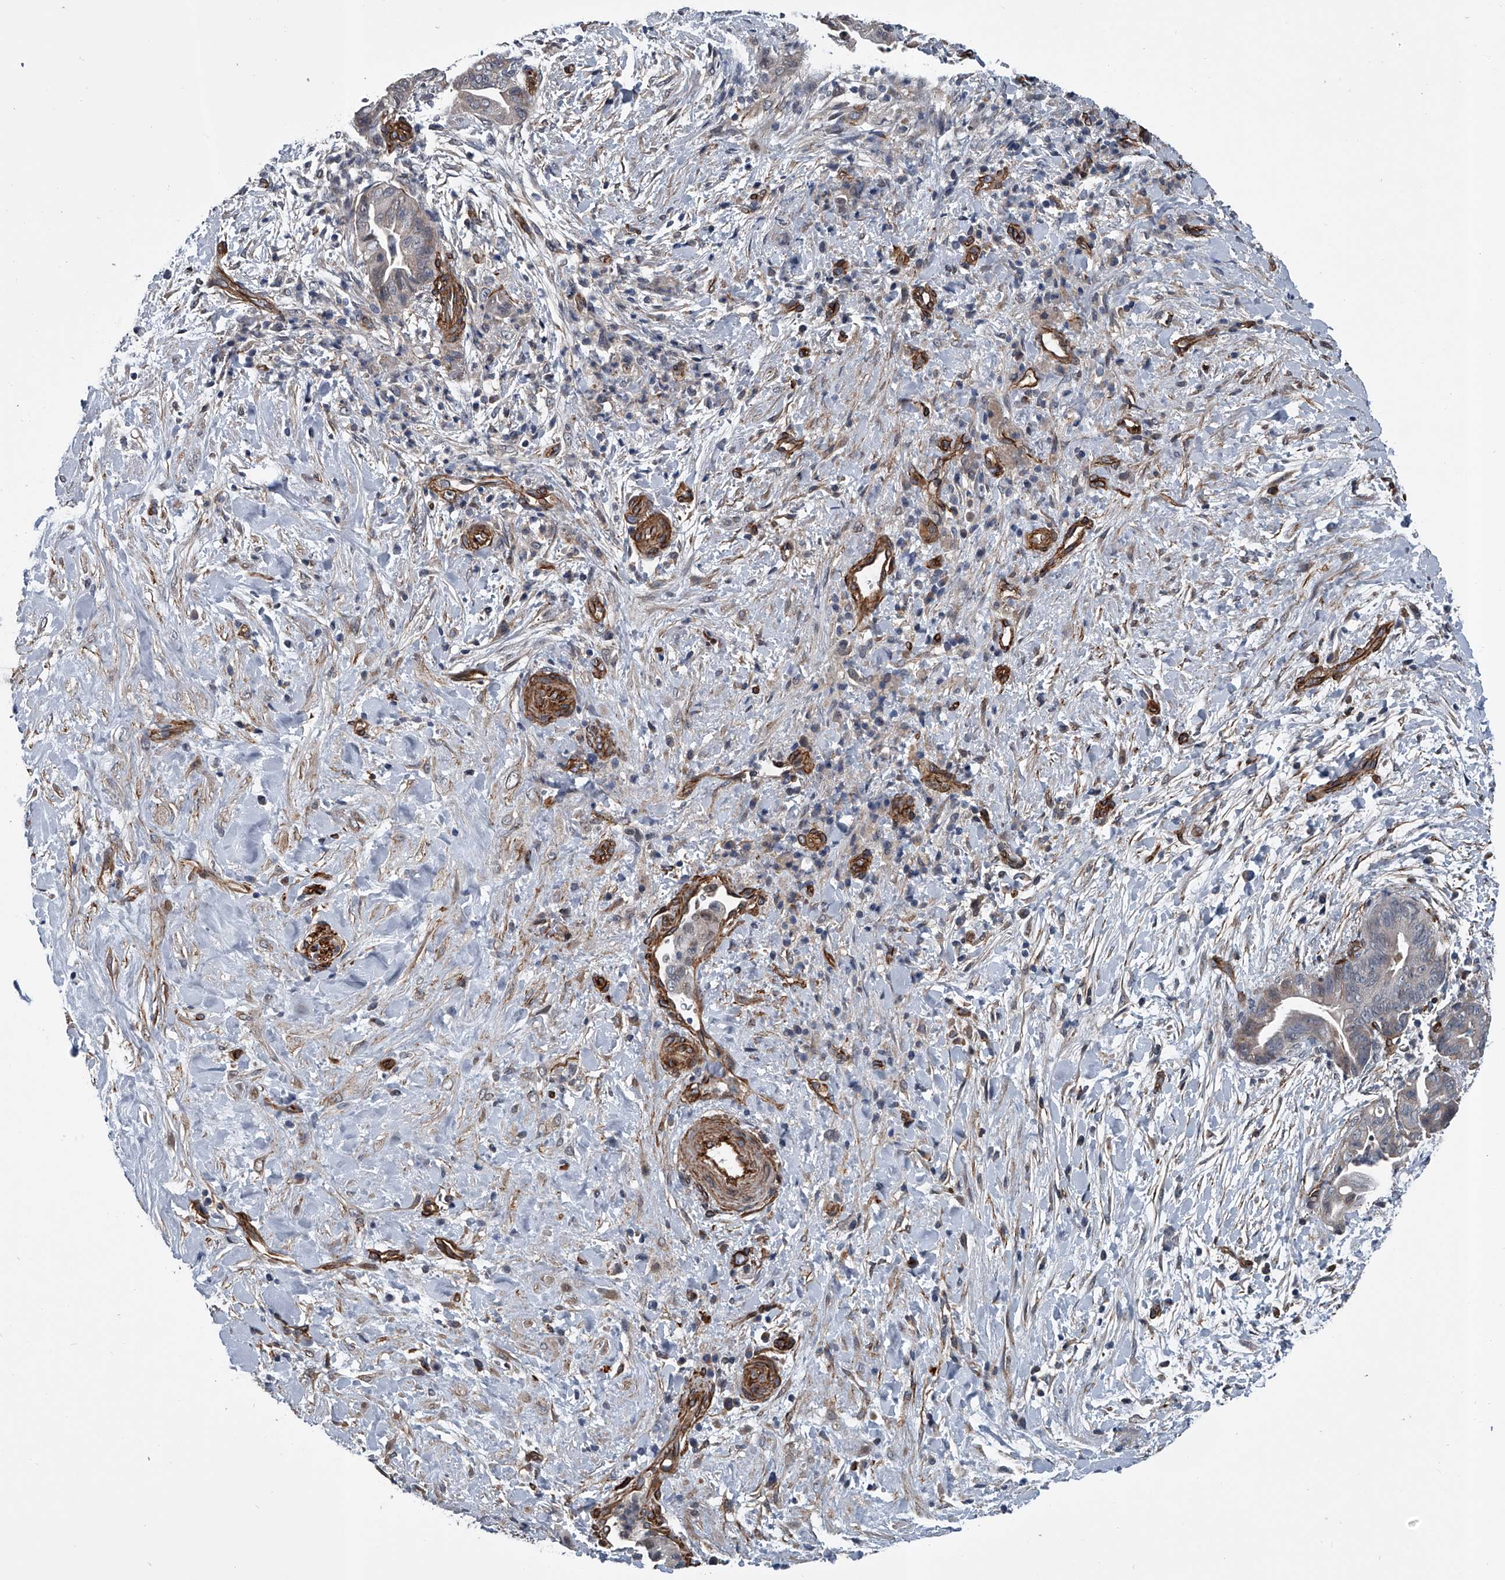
{"staining": {"intensity": "negative", "quantity": "none", "location": "none"}, "tissue": "pancreatic cancer", "cell_type": "Tumor cells", "image_type": "cancer", "snomed": [{"axis": "morphology", "description": "Adenocarcinoma, NOS"}, {"axis": "topography", "description": "Pancreas"}], "caption": "Immunohistochemistry (IHC) of adenocarcinoma (pancreatic) reveals no staining in tumor cells.", "gene": "LDLRAD2", "patient": {"sex": "male", "age": 75}}